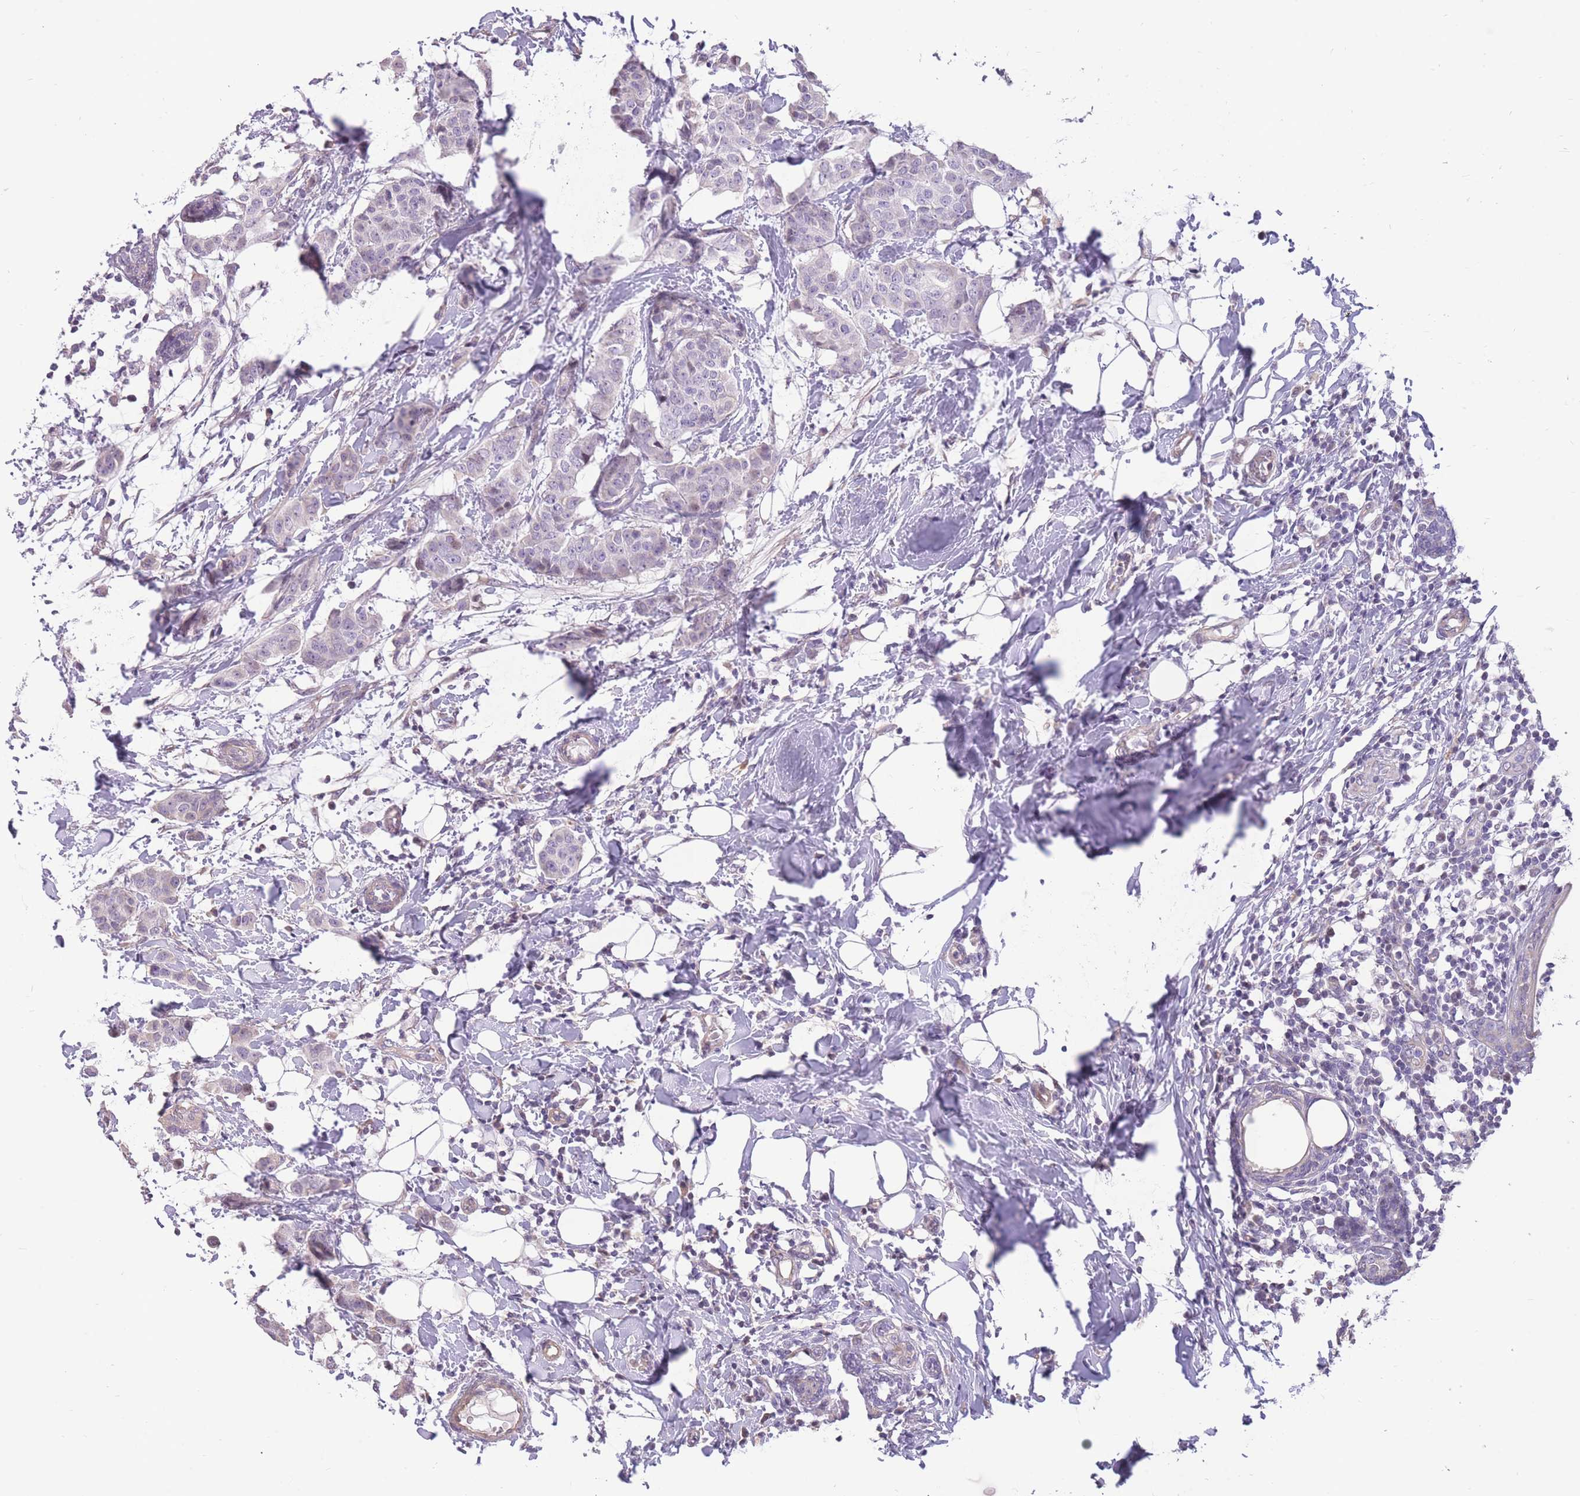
{"staining": {"intensity": "negative", "quantity": "none", "location": "none"}, "tissue": "breast cancer", "cell_type": "Tumor cells", "image_type": "cancer", "snomed": [{"axis": "morphology", "description": "Duct carcinoma"}, {"axis": "topography", "description": "Breast"}], "caption": "Tumor cells show no significant protein expression in breast cancer.", "gene": "WDR70", "patient": {"sex": "female", "age": 40}}